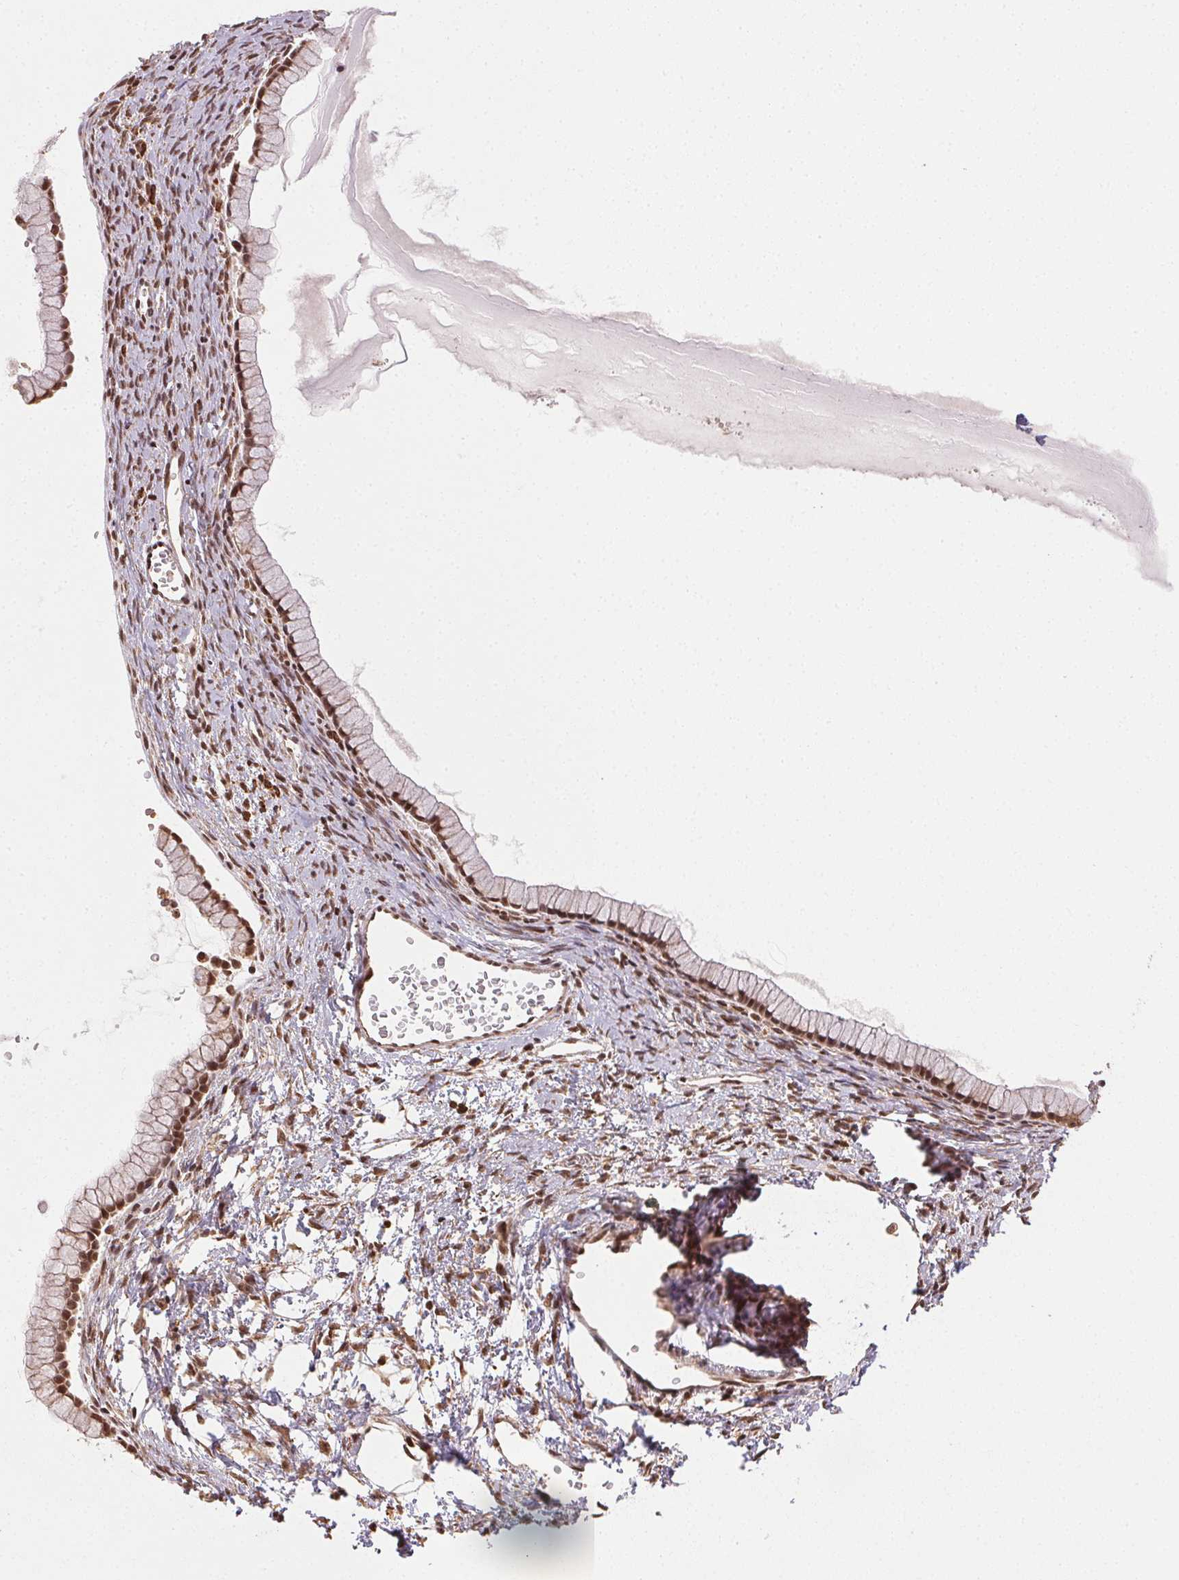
{"staining": {"intensity": "moderate", "quantity": ">75%", "location": "cytoplasmic/membranous,nuclear"}, "tissue": "ovarian cancer", "cell_type": "Tumor cells", "image_type": "cancer", "snomed": [{"axis": "morphology", "description": "Cystadenocarcinoma, mucinous, NOS"}, {"axis": "topography", "description": "Ovary"}], "caption": "This is an image of immunohistochemistry (IHC) staining of ovarian cancer, which shows moderate positivity in the cytoplasmic/membranous and nuclear of tumor cells.", "gene": "TREML4", "patient": {"sex": "female", "age": 41}}